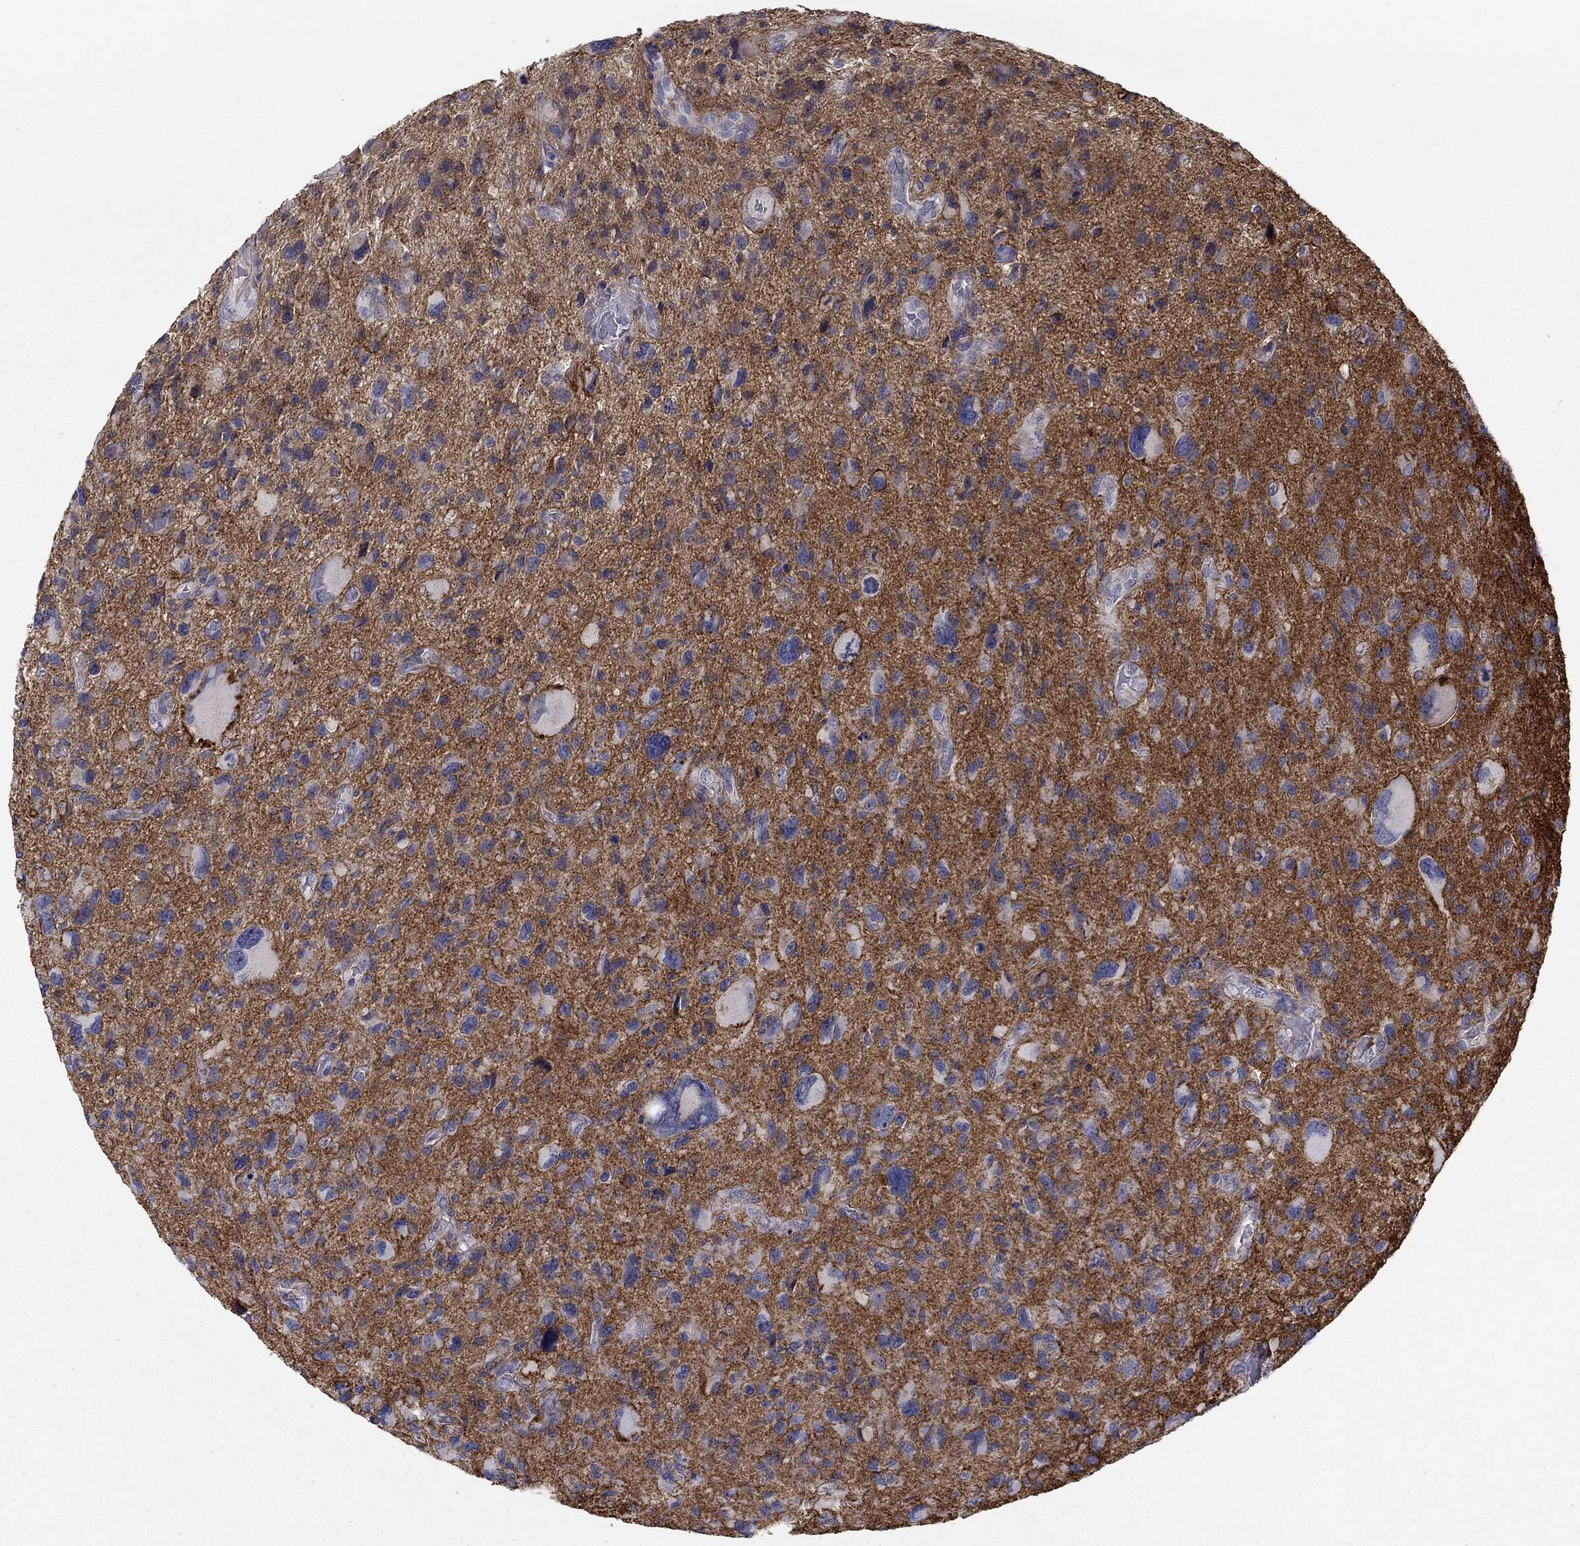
{"staining": {"intensity": "negative", "quantity": "none", "location": "none"}, "tissue": "glioma", "cell_type": "Tumor cells", "image_type": "cancer", "snomed": [{"axis": "morphology", "description": "Glioma, malignant, NOS"}, {"axis": "morphology", "description": "Glioma, malignant, High grade"}, {"axis": "topography", "description": "Brain"}], "caption": "Immunohistochemistry (IHC) micrograph of human glioma stained for a protein (brown), which demonstrates no staining in tumor cells.", "gene": "SEPTIN3", "patient": {"sex": "female", "age": 71}}